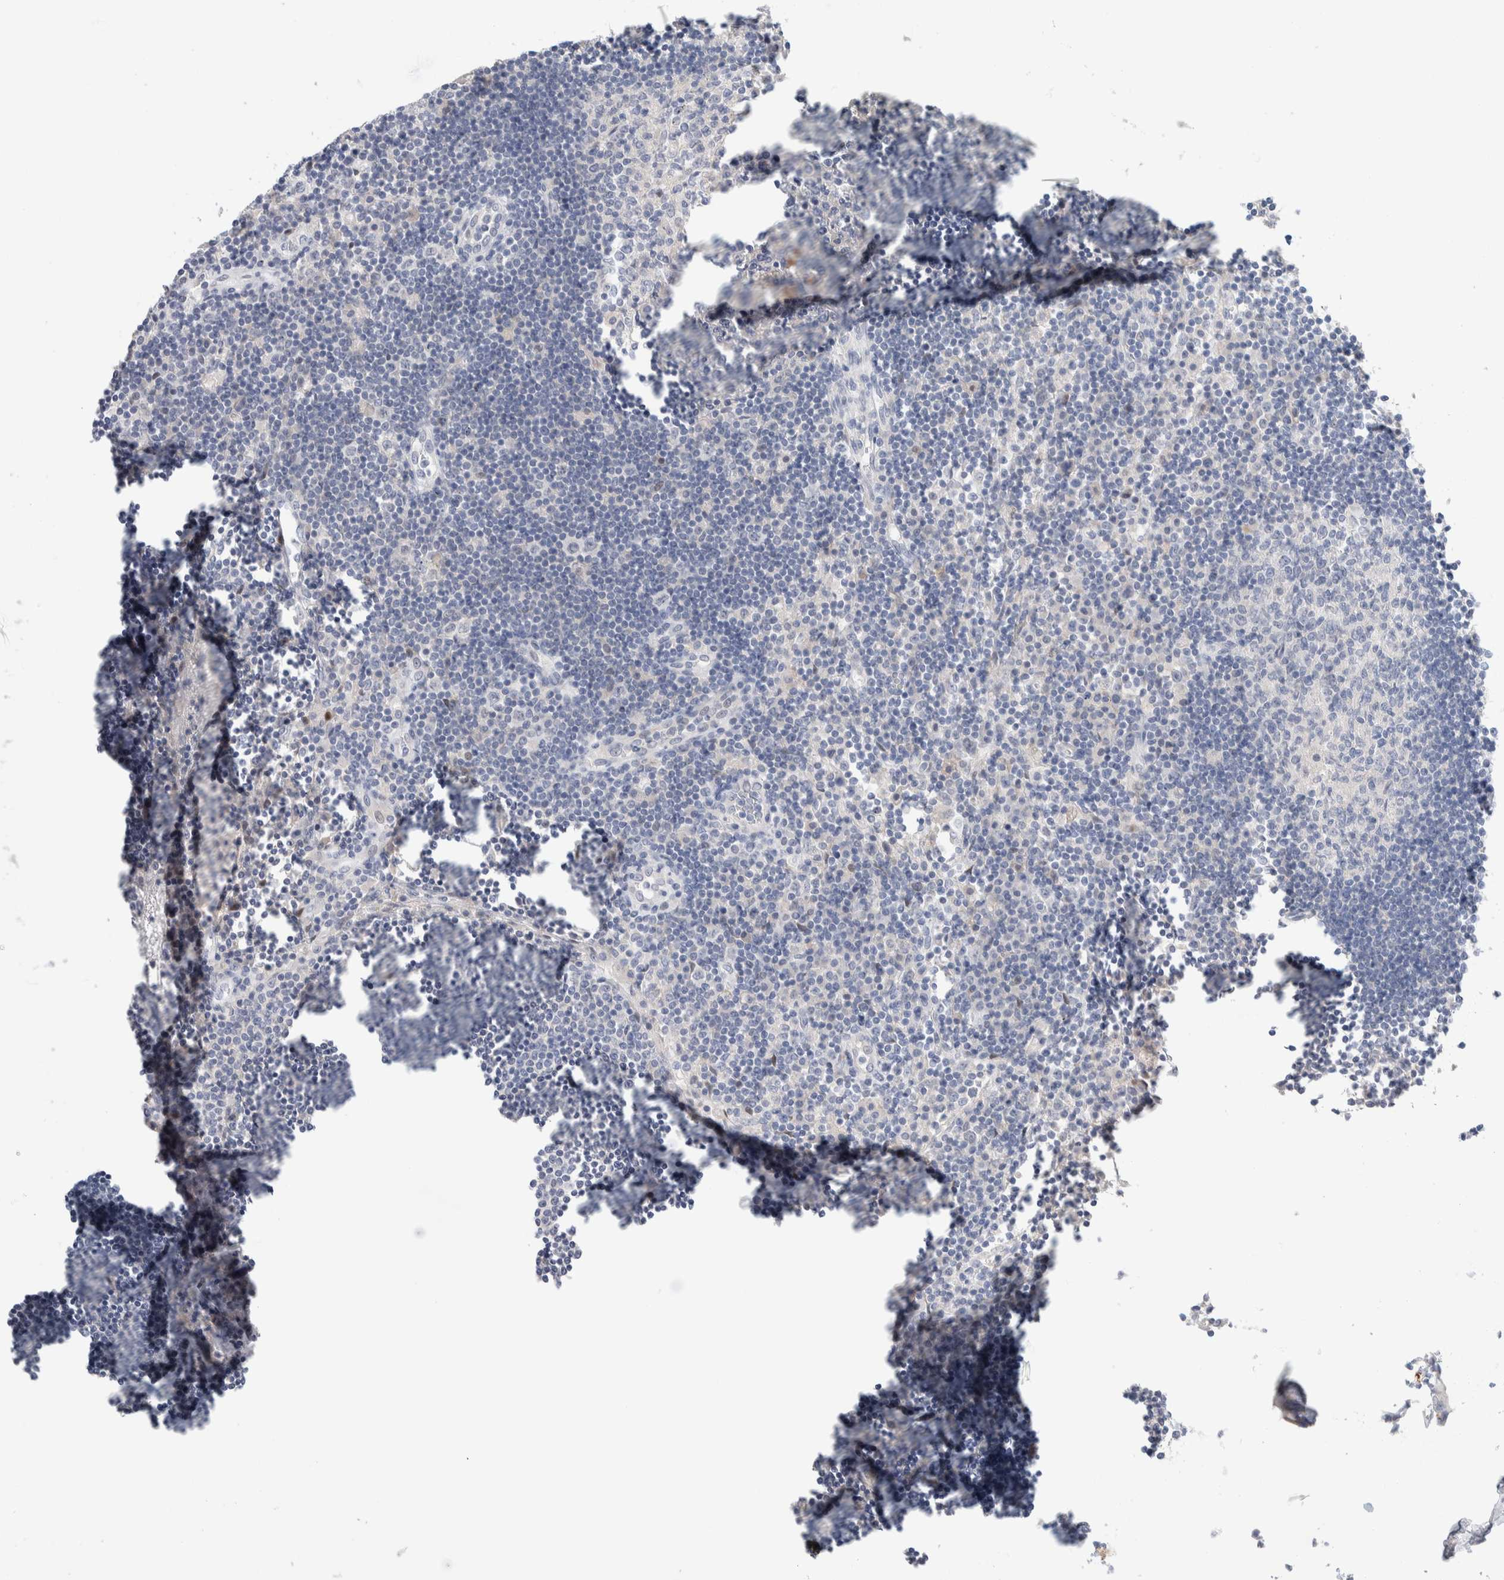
{"staining": {"intensity": "negative", "quantity": "none", "location": "none"}, "tissue": "lymph node", "cell_type": "Germinal center cells", "image_type": "normal", "snomed": [{"axis": "morphology", "description": "Normal tissue, NOS"}, {"axis": "topography", "description": "Lymph node"}], "caption": "Immunohistochemistry (IHC) photomicrograph of normal lymph node: human lymph node stained with DAB displays no significant protein positivity in germinal center cells. (DAB immunohistochemistry with hematoxylin counter stain).", "gene": "DNAJB6", "patient": {"sex": "female", "age": 53}}